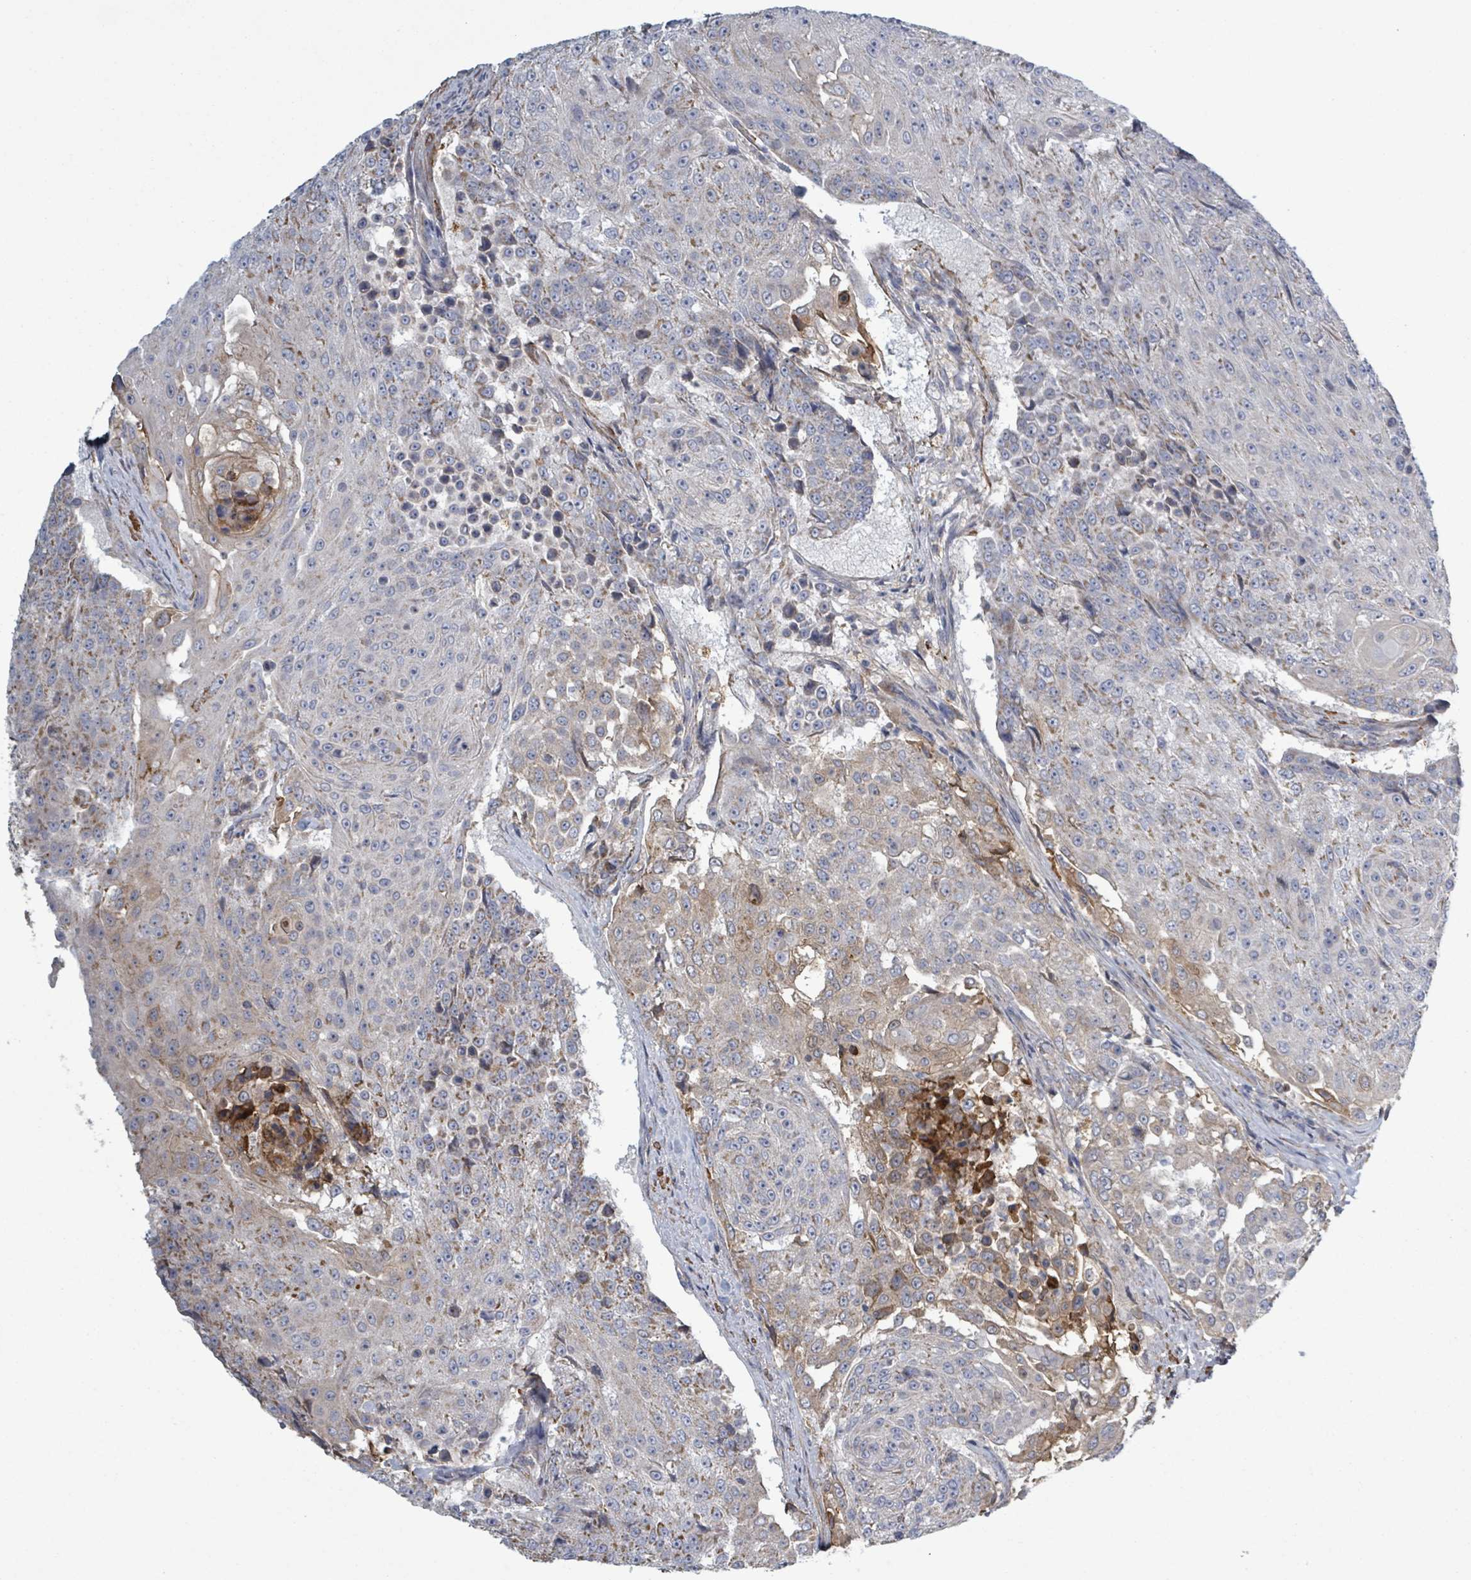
{"staining": {"intensity": "weak", "quantity": "25%-75%", "location": "cytoplasmic/membranous"}, "tissue": "urothelial cancer", "cell_type": "Tumor cells", "image_type": "cancer", "snomed": [{"axis": "morphology", "description": "Urothelial carcinoma, High grade"}, {"axis": "topography", "description": "Urinary bladder"}], "caption": "Brown immunohistochemical staining in urothelial cancer demonstrates weak cytoplasmic/membranous positivity in about 25%-75% of tumor cells.", "gene": "ADCK1", "patient": {"sex": "female", "age": 63}}